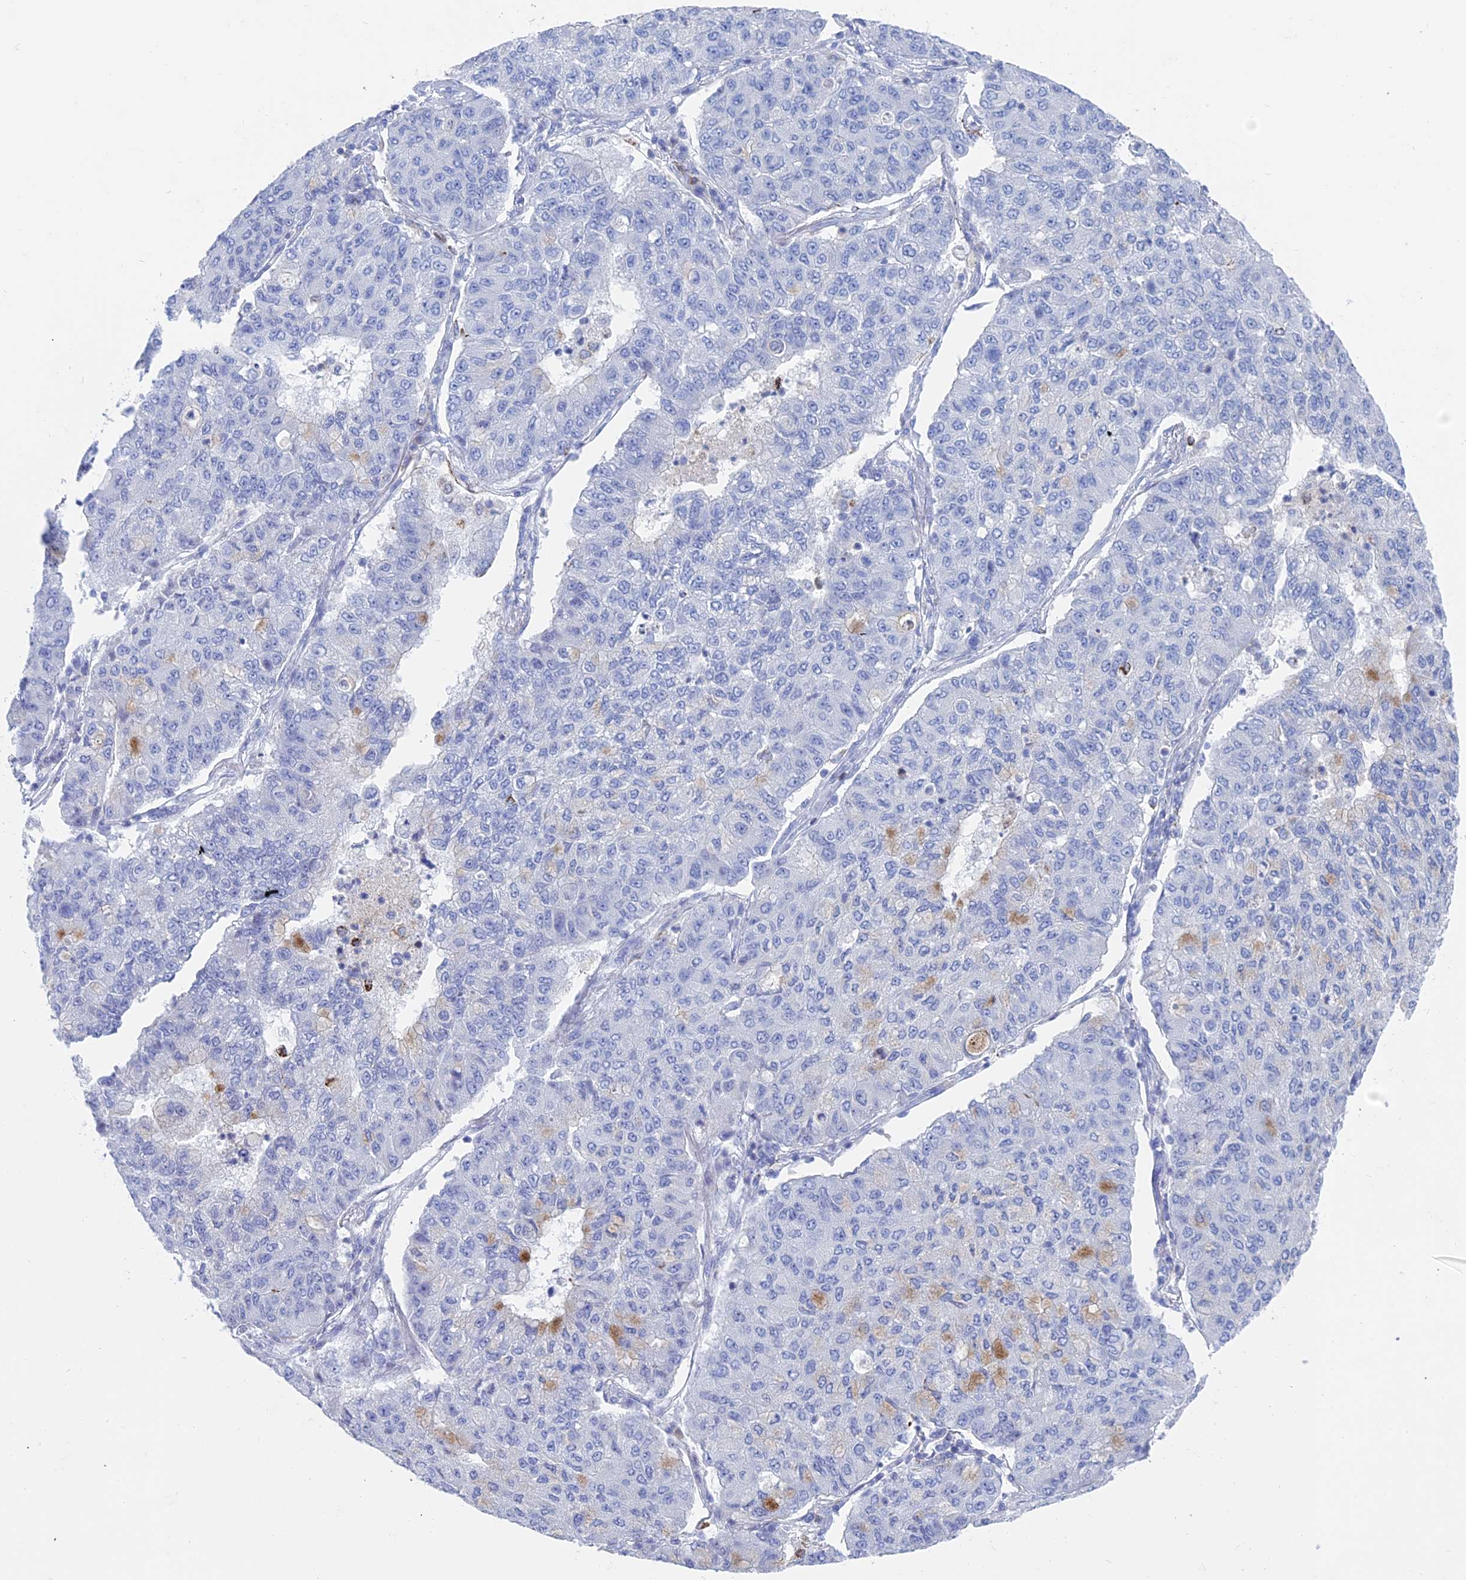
{"staining": {"intensity": "negative", "quantity": "none", "location": "none"}, "tissue": "lung cancer", "cell_type": "Tumor cells", "image_type": "cancer", "snomed": [{"axis": "morphology", "description": "Squamous cell carcinoma, NOS"}, {"axis": "topography", "description": "Lung"}], "caption": "Image shows no protein positivity in tumor cells of lung squamous cell carcinoma tissue.", "gene": "ALMS1", "patient": {"sex": "male", "age": 74}}